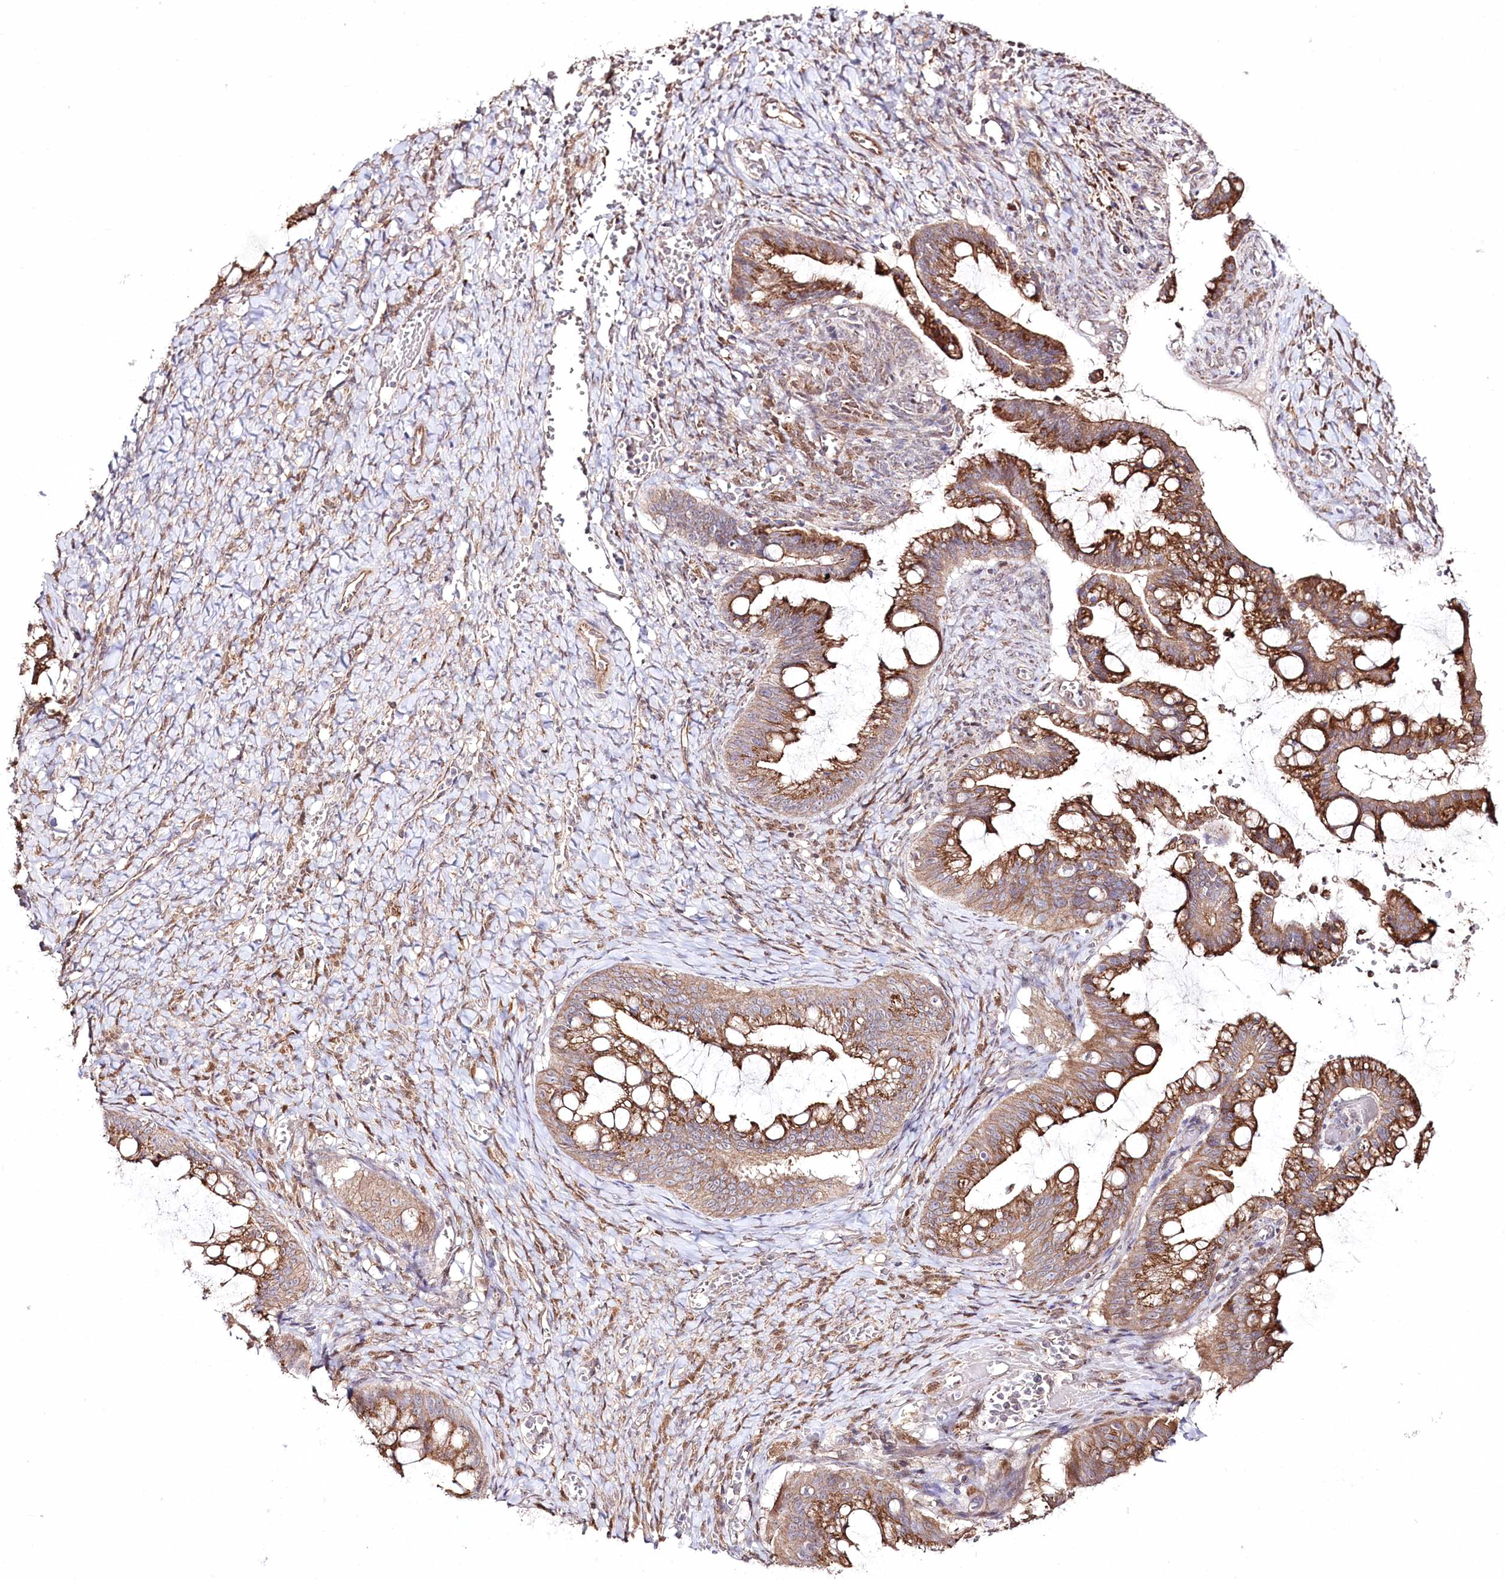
{"staining": {"intensity": "moderate", "quantity": ">75%", "location": "cytoplasmic/membranous"}, "tissue": "ovarian cancer", "cell_type": "Tumor cells", "image_type": "cancer", "snomed": [{"axis": "morphology", "description": "Cystadenocarcinoma, mucinous, NOS"}, {"axis": "topography", "description": "Ovary"}], "caption": "Ovarian mucinous cystadenocarcinoma was stained to show a protein in brown. There is medium levels of moderate cytoplasmic/membranous positivity in approximately >75% of tumor cells.", "gene": "REXO2", "patient": {"sex": "female", "age": 73}}